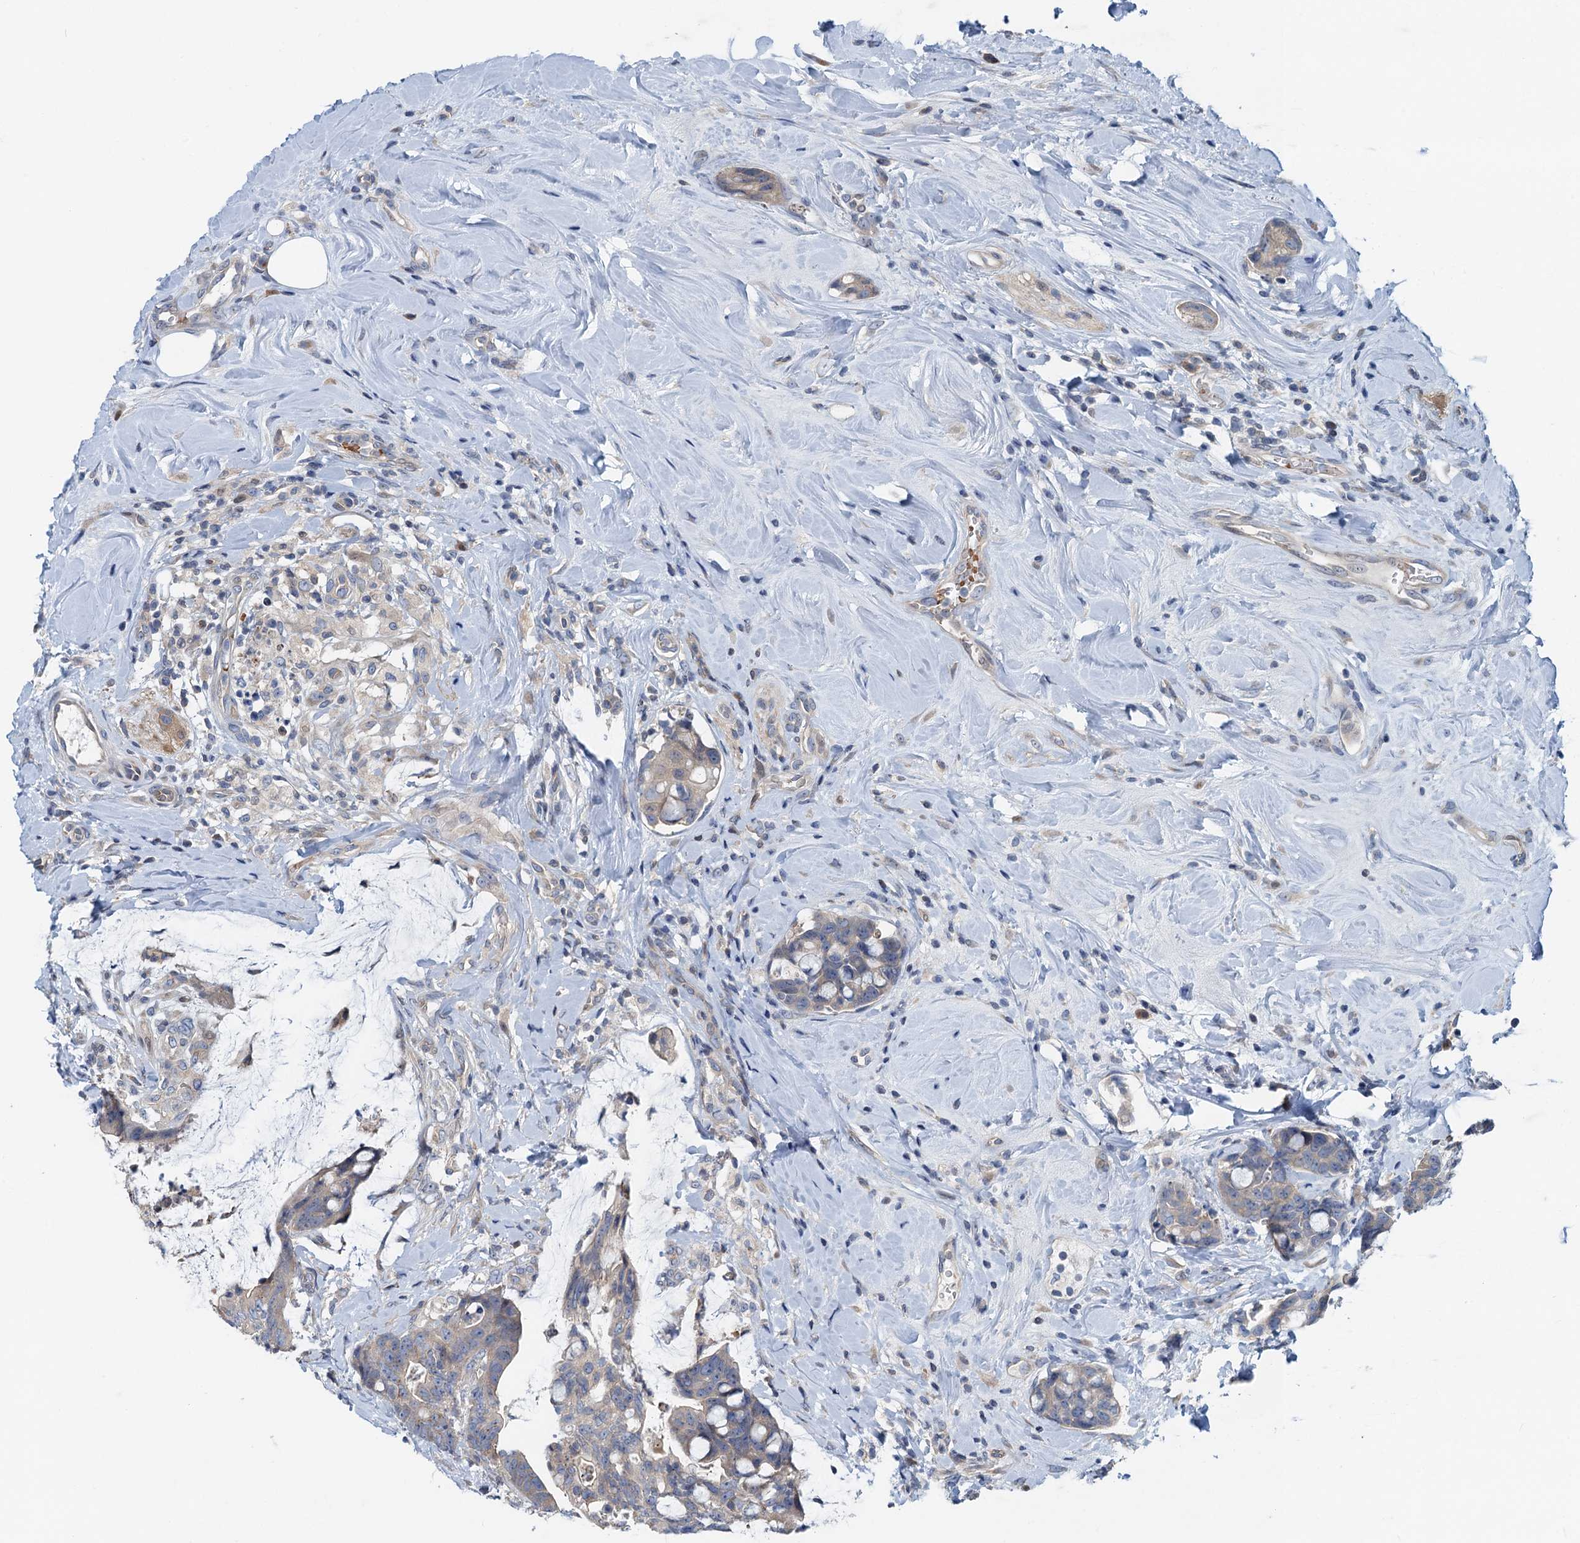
{"staining": {"intensity": "weak", "quantity": "25%-75%", "location": "cytoplasmic/membranous"}, "tissue": "colorectal cancer", "cell_type": "Tumor cells", "image_type": "cancer", "snomed": [{"axis": "morphology", "description": "Adenocarcinoma, NOS"}, {"axis": "topography", "description": "Colon"}], "caption": "Colorectal cancer stained for a protein (brown) shows weak cytoplasmic/membranous positive positivity in approximately 25%-75% of tumor cells.", "gene": "NBEA", "patient": {"sex": "female", "age": 82}}